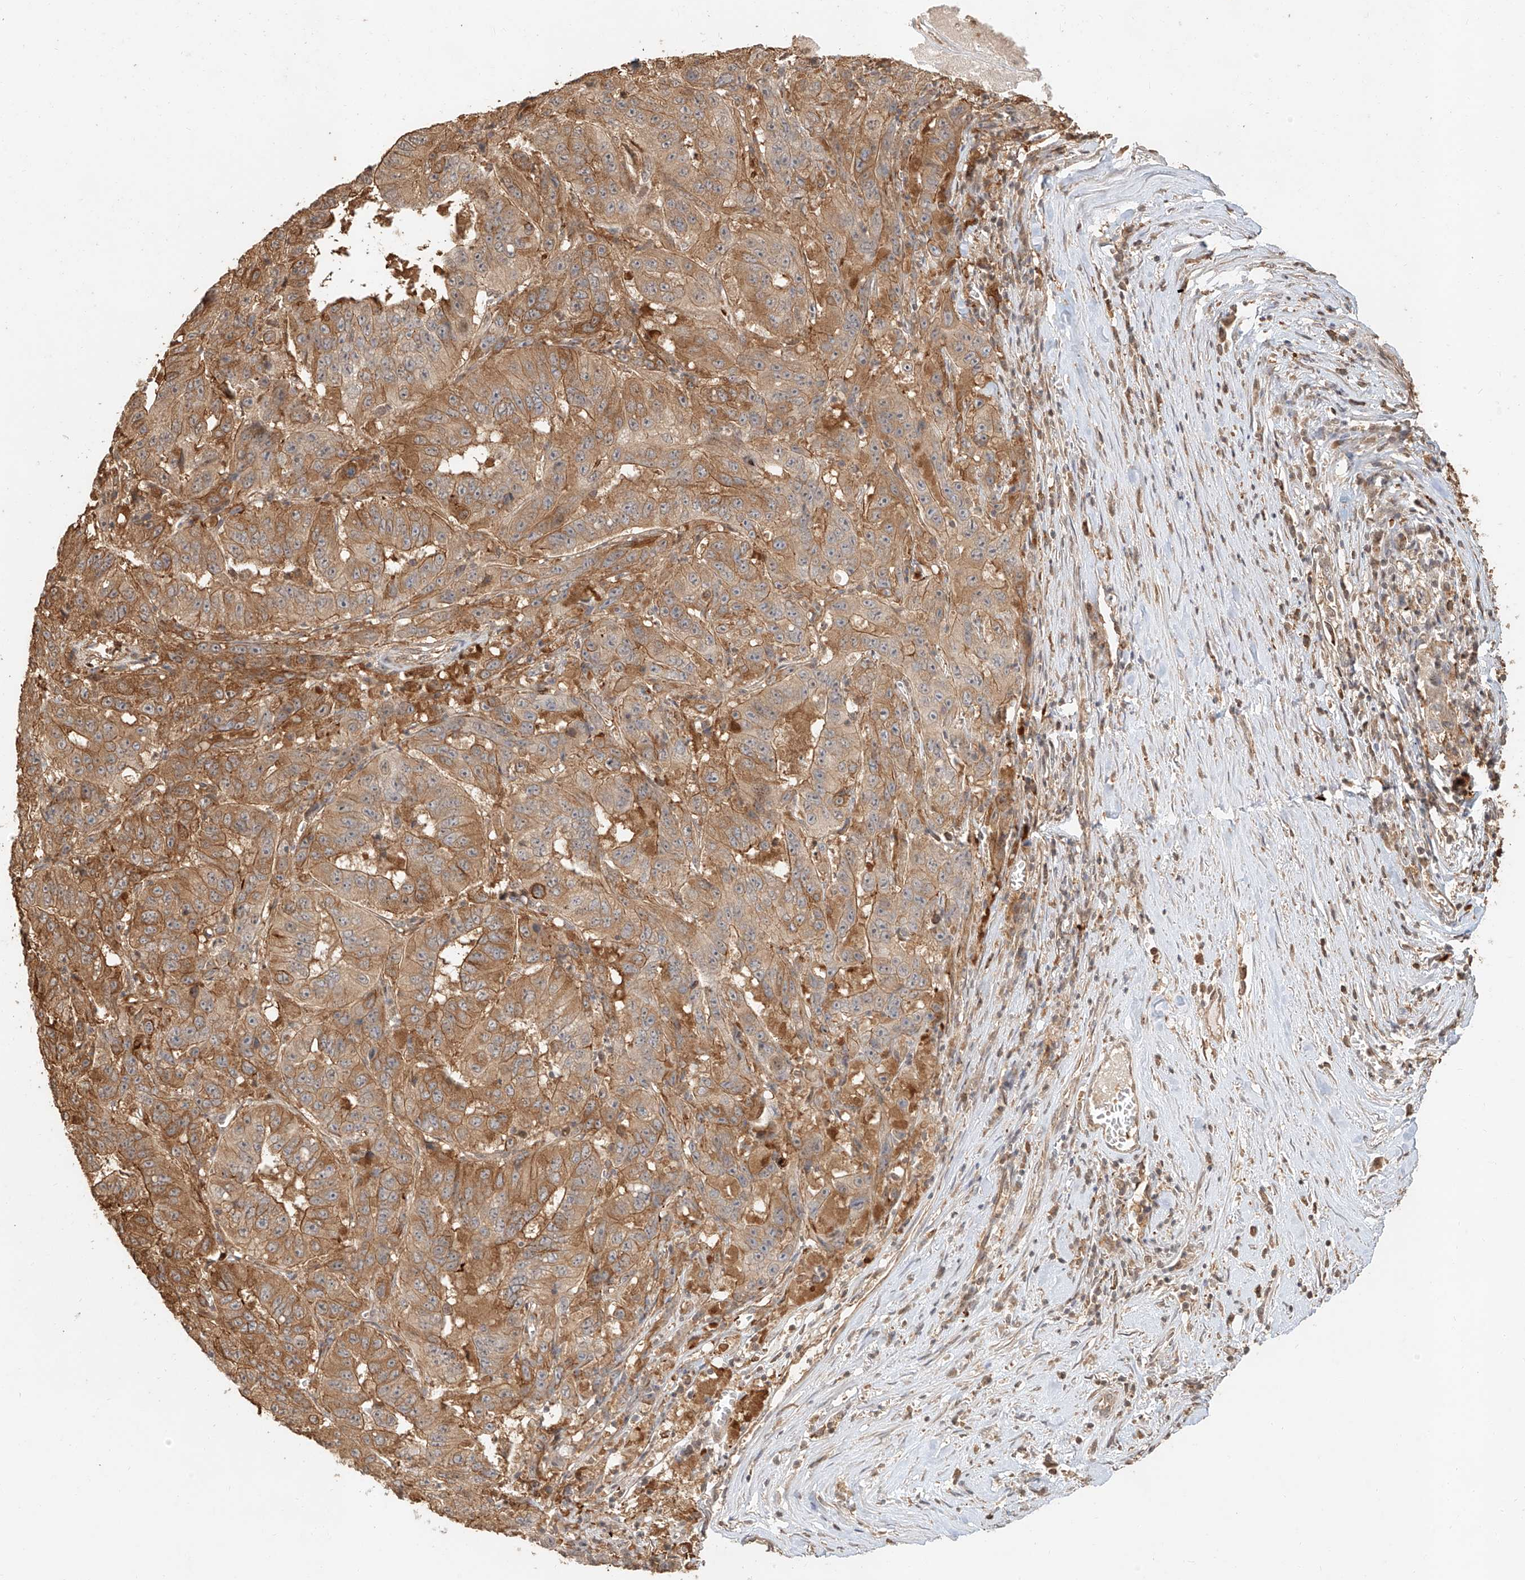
{"staining": {"intensity": "moderate", "quantity": ">75%", "location": "cytoplasmic/membranous"}, "tissue": "pancreatic cancer", "cell_type": "Tumor cells", "image_type": "cancer", "snomed": [{"axis": "morphology", "description": "Adenocarcinoma, NOS"}, {"axis": "topography", "description": "Pancreas"}], "caption": "DAB immunohistochemical staining of human pancreatic cancer (adenocarcinoma) displays moderate cytoplasmic/membranous protein staining in approximately >75% of tumor cells.", "gene": "NAP1L1", "patient": {"sex": "male", "age": 63}}